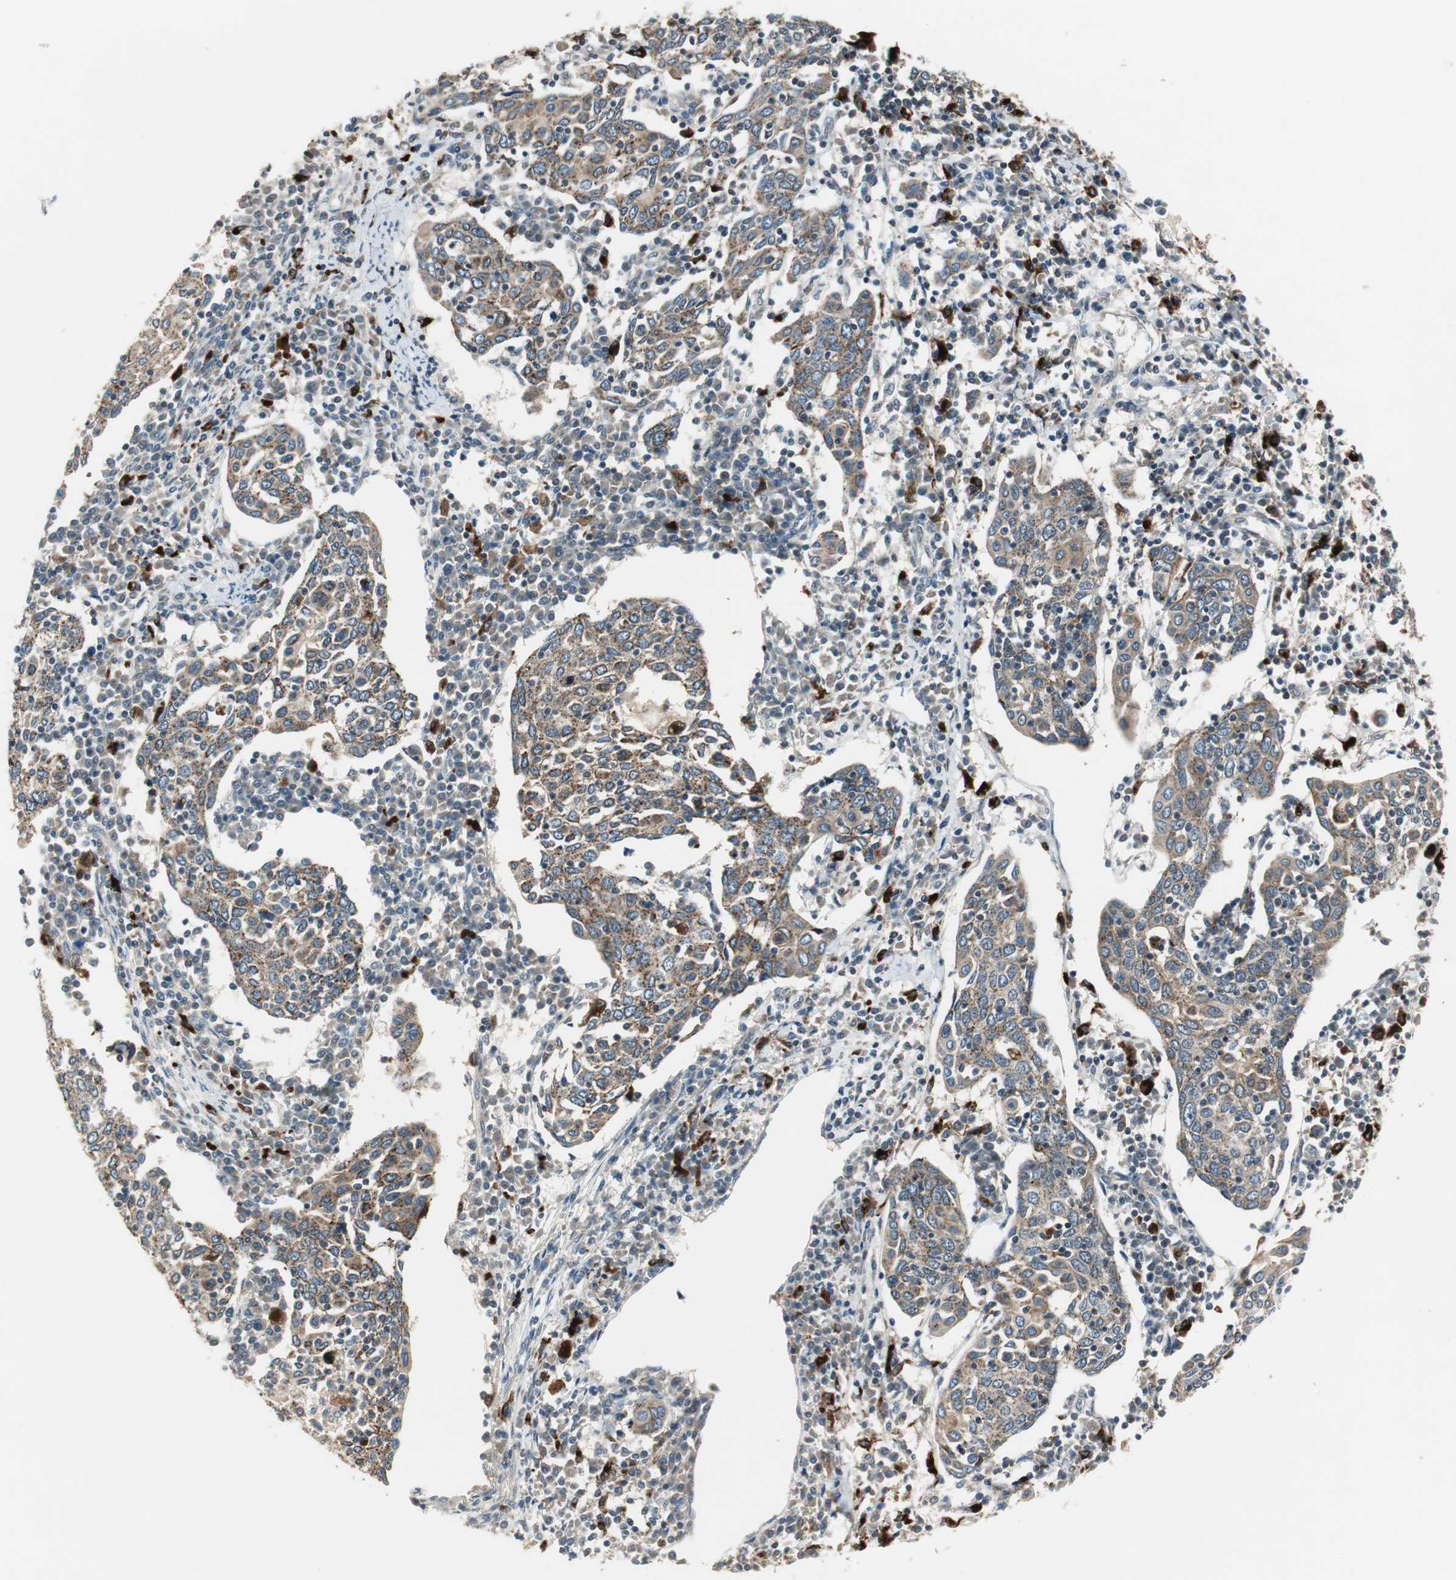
{"staining": {"intensity": "moderate", "quantity": ">75%", "location": "cytoplasmic/membranous"}, "tissue": "cervical cancer", "cell_type": "Tumor cells", "image_type": "cancer", "snomed": [{"axis": "morphology", "description": "Squamous cell carcinoma, NOS"}, {"axis": "topography", "description": "Cervix"}], "caption": "Tumor cells exhibit medium levels of moderate cytoplasmic/membranous expression in approximately >75% of cells in cervical squamous cell carcinoma. Immunohistochemistry stains the protein in brown and the nuclei are stained blue.", "gene": "NCK1", "patient": {"sex": "female", "age": 40}}